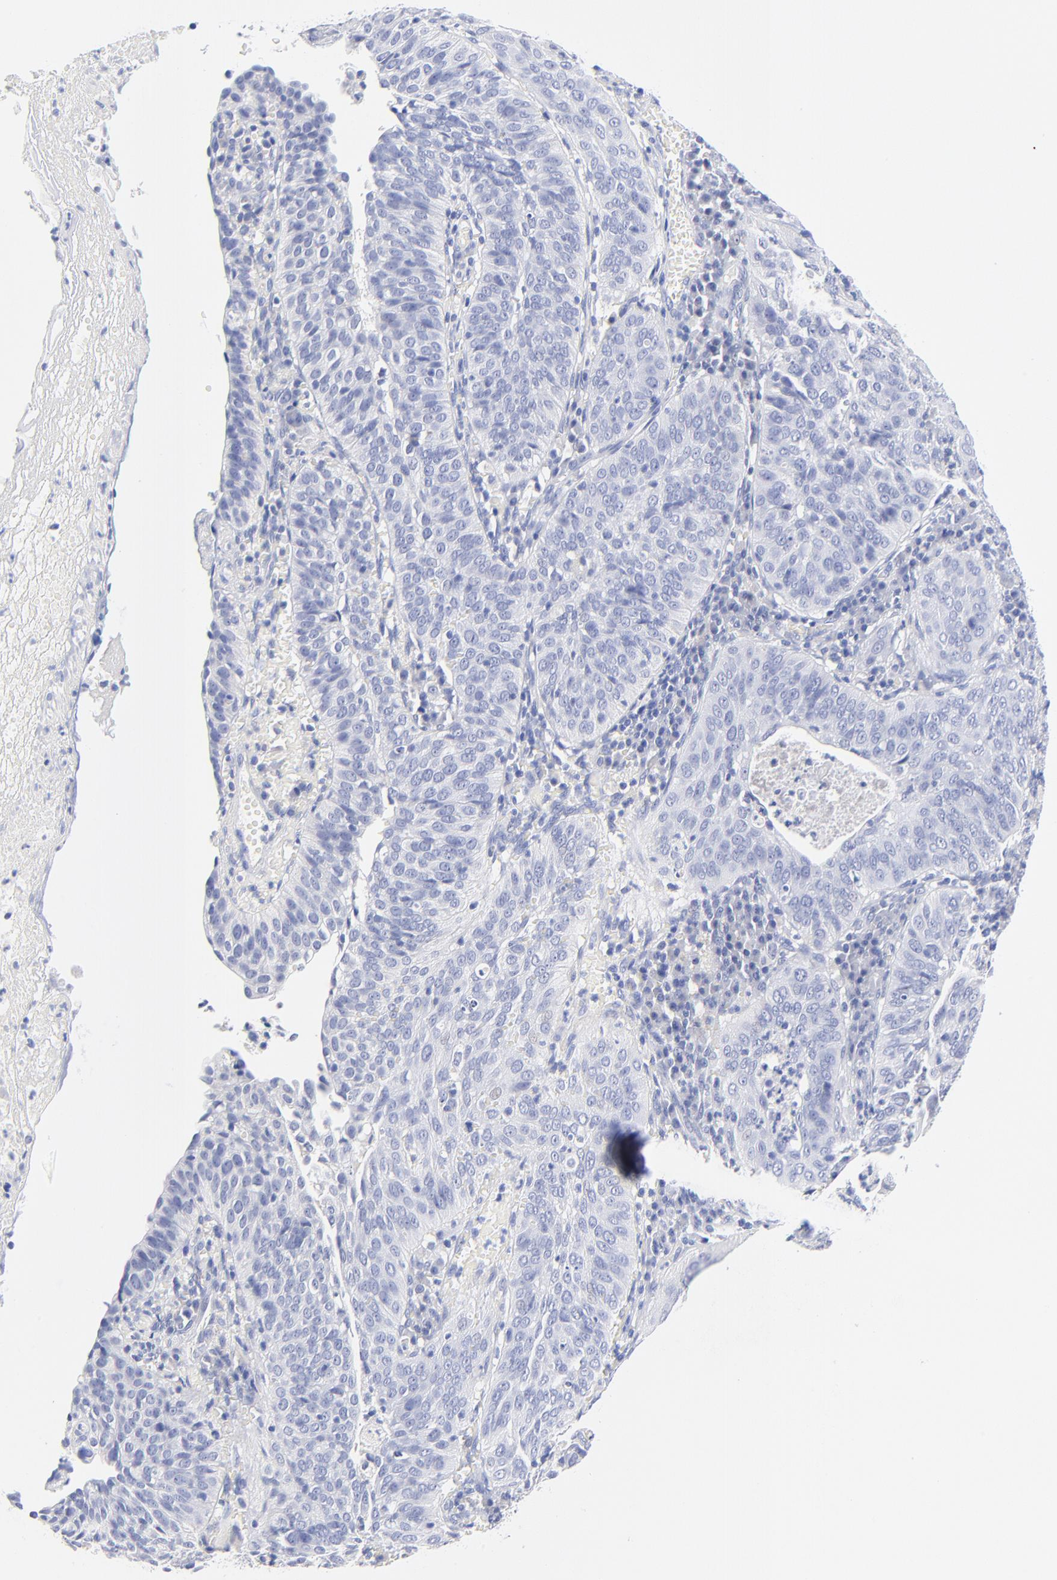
{"staining": {"intensity": "negative", "quantity": "none", "location": "none"}, "tissue": "cervical cancer", "cell_type": "Tumor cells", "image_type": "cancer", "snomed": [{"axis": "morphology", "description": "Squamous cell carcinoma, NOS"}, {"axis": "topography", "description": "Cervix"}], "caption": "The micrograph reveals no staining of tumor cells in squamous cell carcinoma (cervical).", "gene": "SULT4A1", "patient": {"sex": "female", "age": 39}}